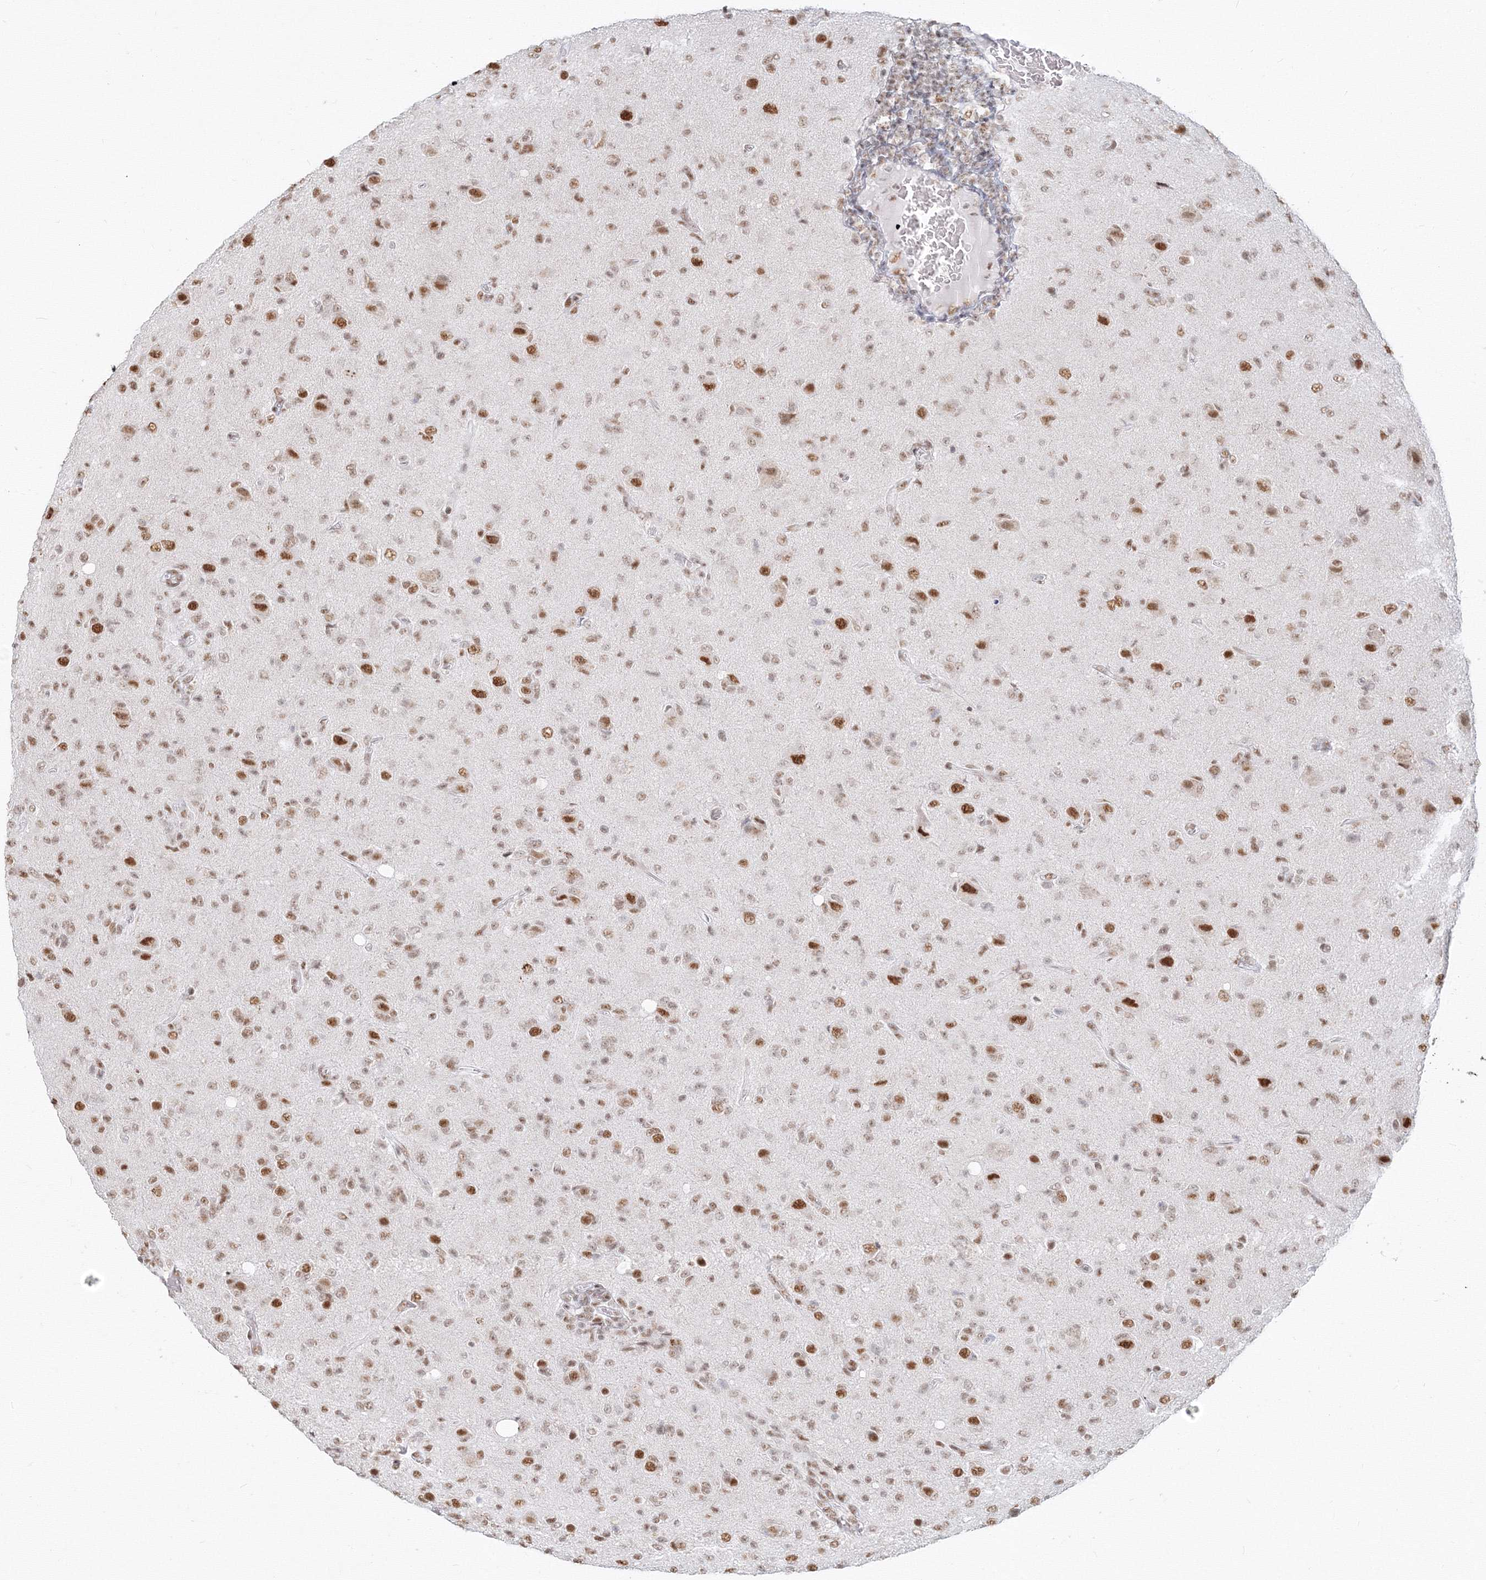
{"staining": {"intensity": "moderate", "quantity": ">75%", "location": "nuclear"}, "tissue": "glioma", "cell_type": "Tumor cells", "image_type": "cancer", "snomed": [{"axis": "morphology", "description": "Glioma, malignant, High grade"}, {"axis": "topography", "description": "Brain"}], "caption": "The immunohistochemical stain shows moderate nuclear positivity in tumor cells of malignant high-grade glioma tissue.", "gene": "PPP4R2", "patient": {"sex": "female", "age": 57}}